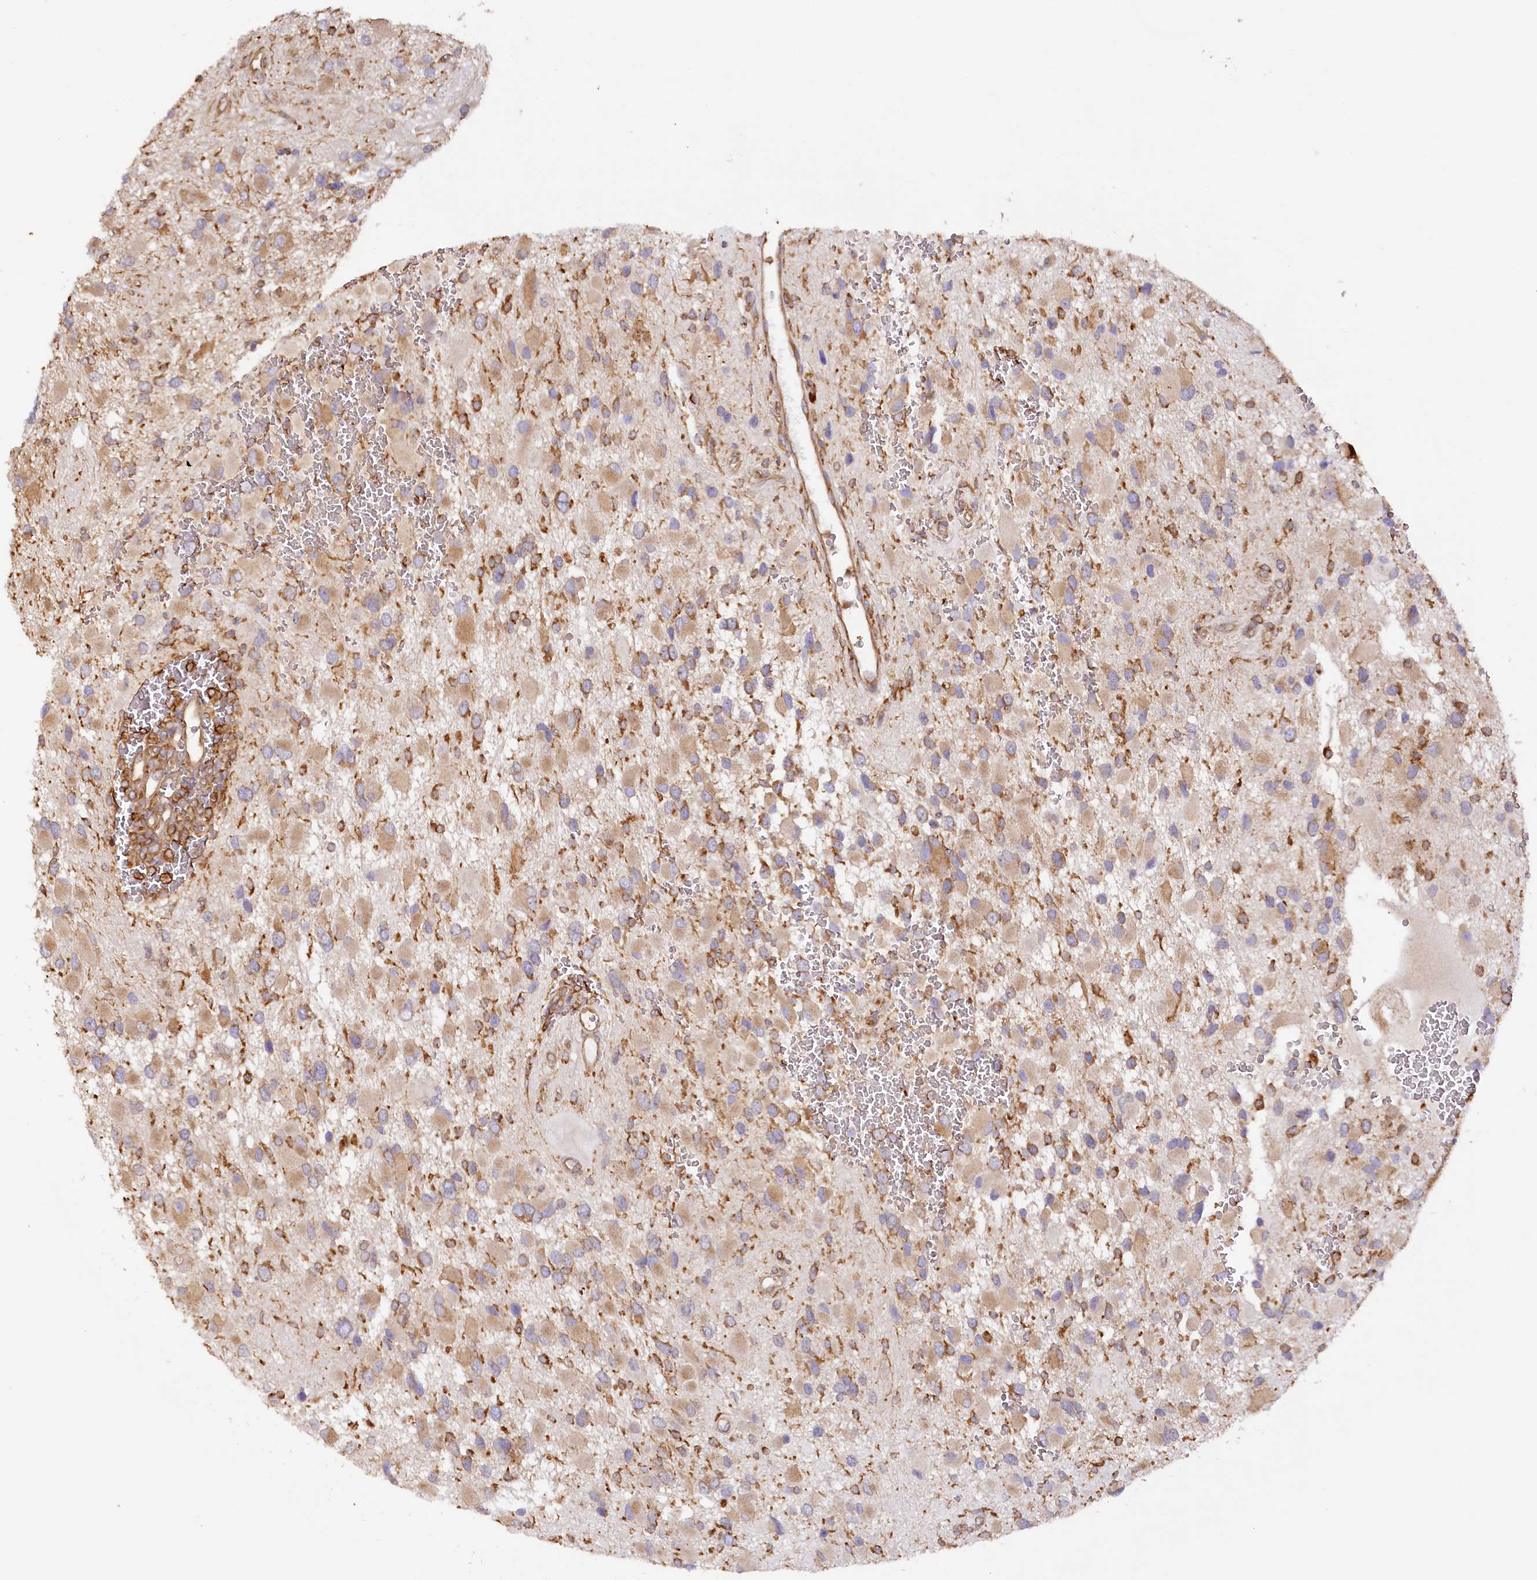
{"staining": {"intensity": "moderate", "quantity": ">75%", "location": "cytoplasmic/membranous"}, "tissue": "glioma", "cell_type": "Tumor cells", "image_type": "cancer", "snomed": [{"axis": "morphology", "description": "Glioma, malignant, High grade"}, {"axis": "topography", "description": "Brain"}], "caption": "A brown stain highlights moderate cytoplasmic/membranous positivity of a protein in human malignant high-grade glioma tumor cells.", "gene": "ACAP2", "patient": {"sex": "male", "age": 53}}